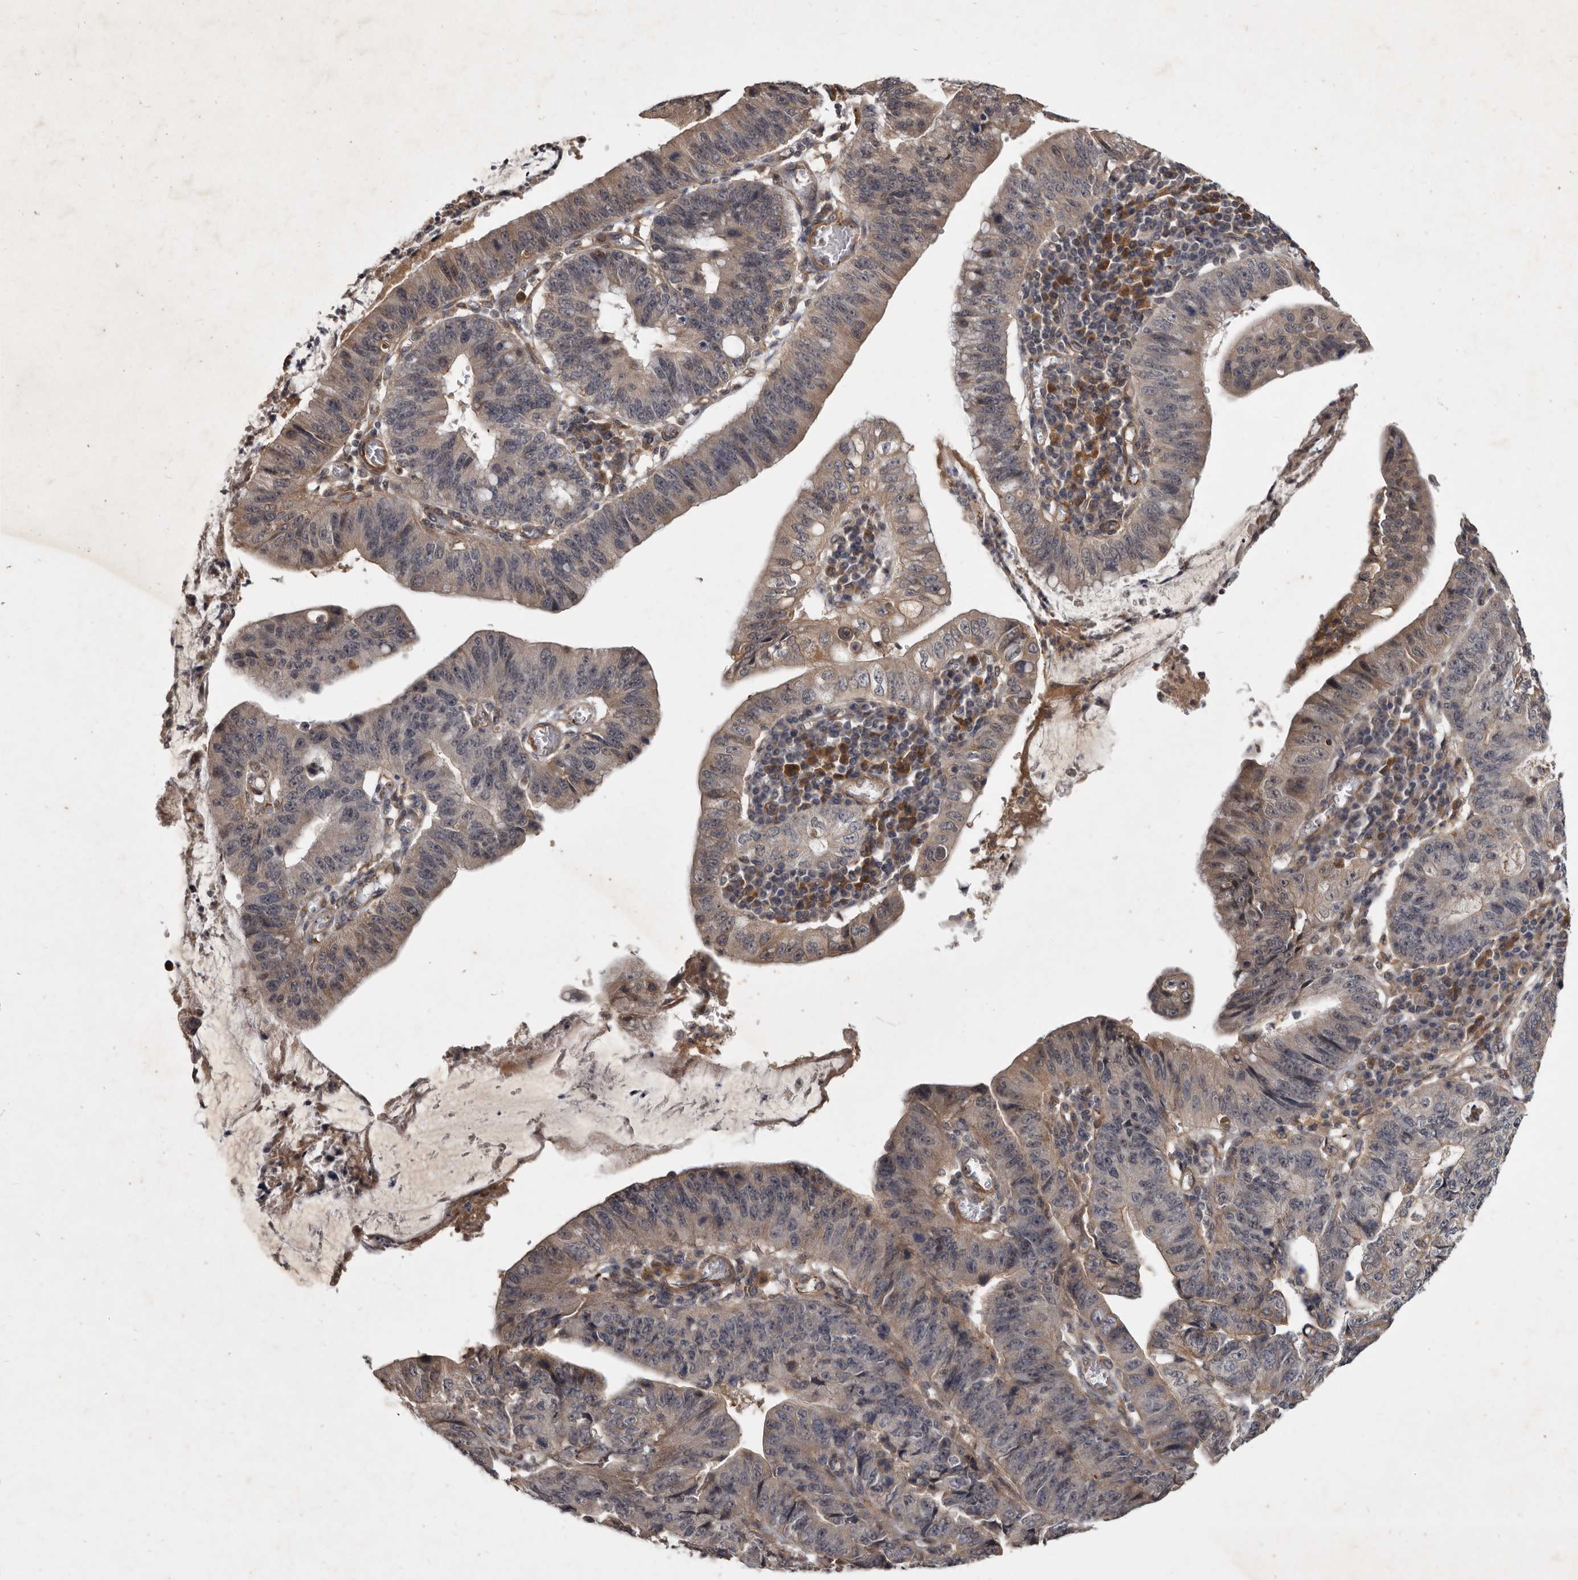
{"staining": {"intensity": "weak", "quantity": "25%-75%", "location": "cytoplasmic/membranous"}, "tissue": "stomach cancer", "cell_type": "Tumor cells", "image_type": "cancer", "snomed": [{"axis": "morphology", "description": "Adenocarcinoma, NOS"}, {"axis": "topography", "description": "Stomach"}], "caption": "IHC (DAB) staining of human adenocarcinoma (stomach) exhibits weak cytoplasmic/membranous protein expression in approximately 25%-75% of tumor cells. (IHC, brightfield microscopy, high magnification).", "gene": "DNAJC28", "patient": {"sex": "male", "age": 59}}